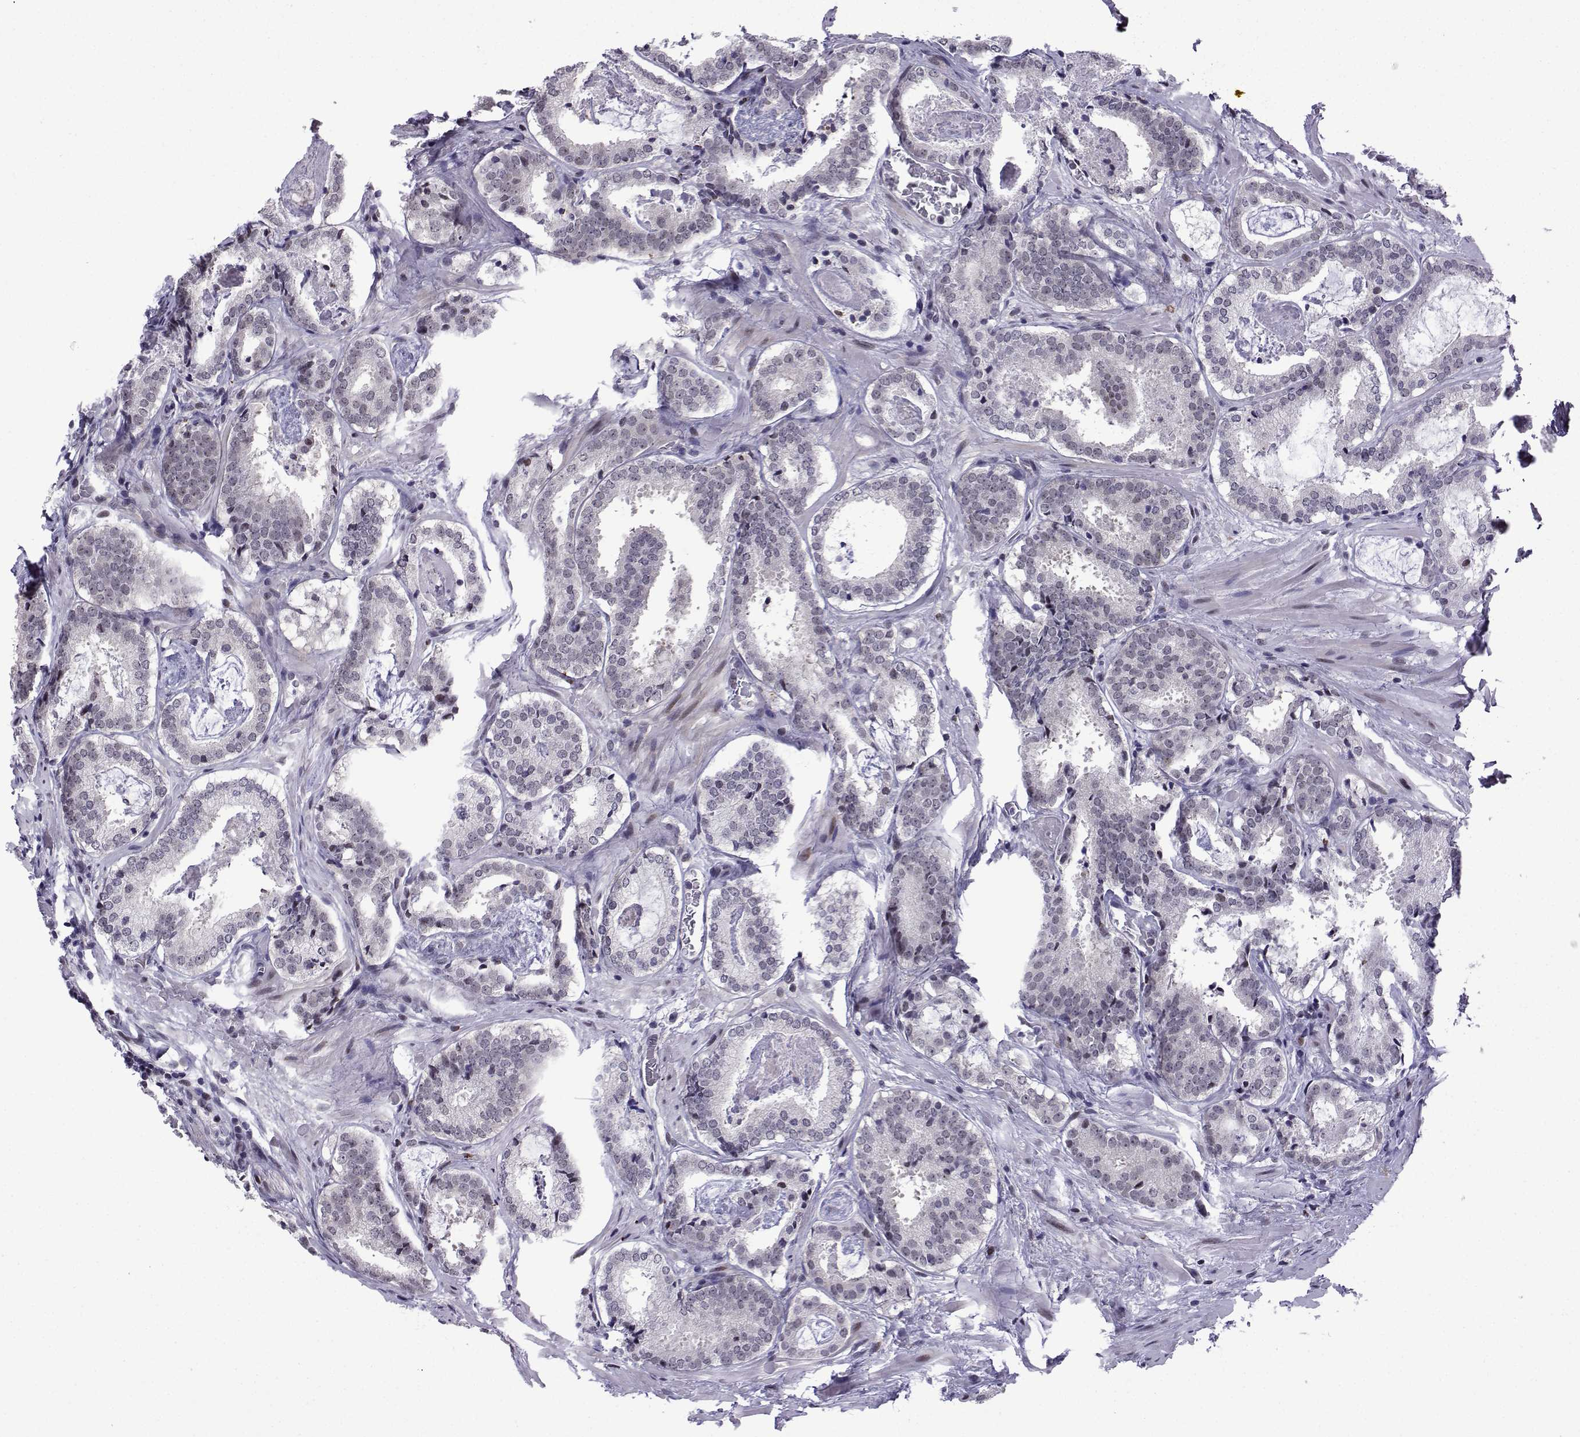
{"staining": {"intensity": "negative", "quantity": "none", "location": "none"}, "tissue": "prostate cancer", "cell_type": "Tumor cells", "image_type": "cancer", "snomed": [{"axis": "morphology", "description": "Adenocarcinoma, NOS"}, {"axis": "morphology", "description": "Adenocarcinoma, High grade"}, {"axis": "topography", "description": "Prostate"}], "caption": "This is an immunohistochemistry image of human adenocarcinoma (prostate). There is no positivity in tumor cells.", "gene": "FGF3", "patient": {"sex": "male", "age": 62}}